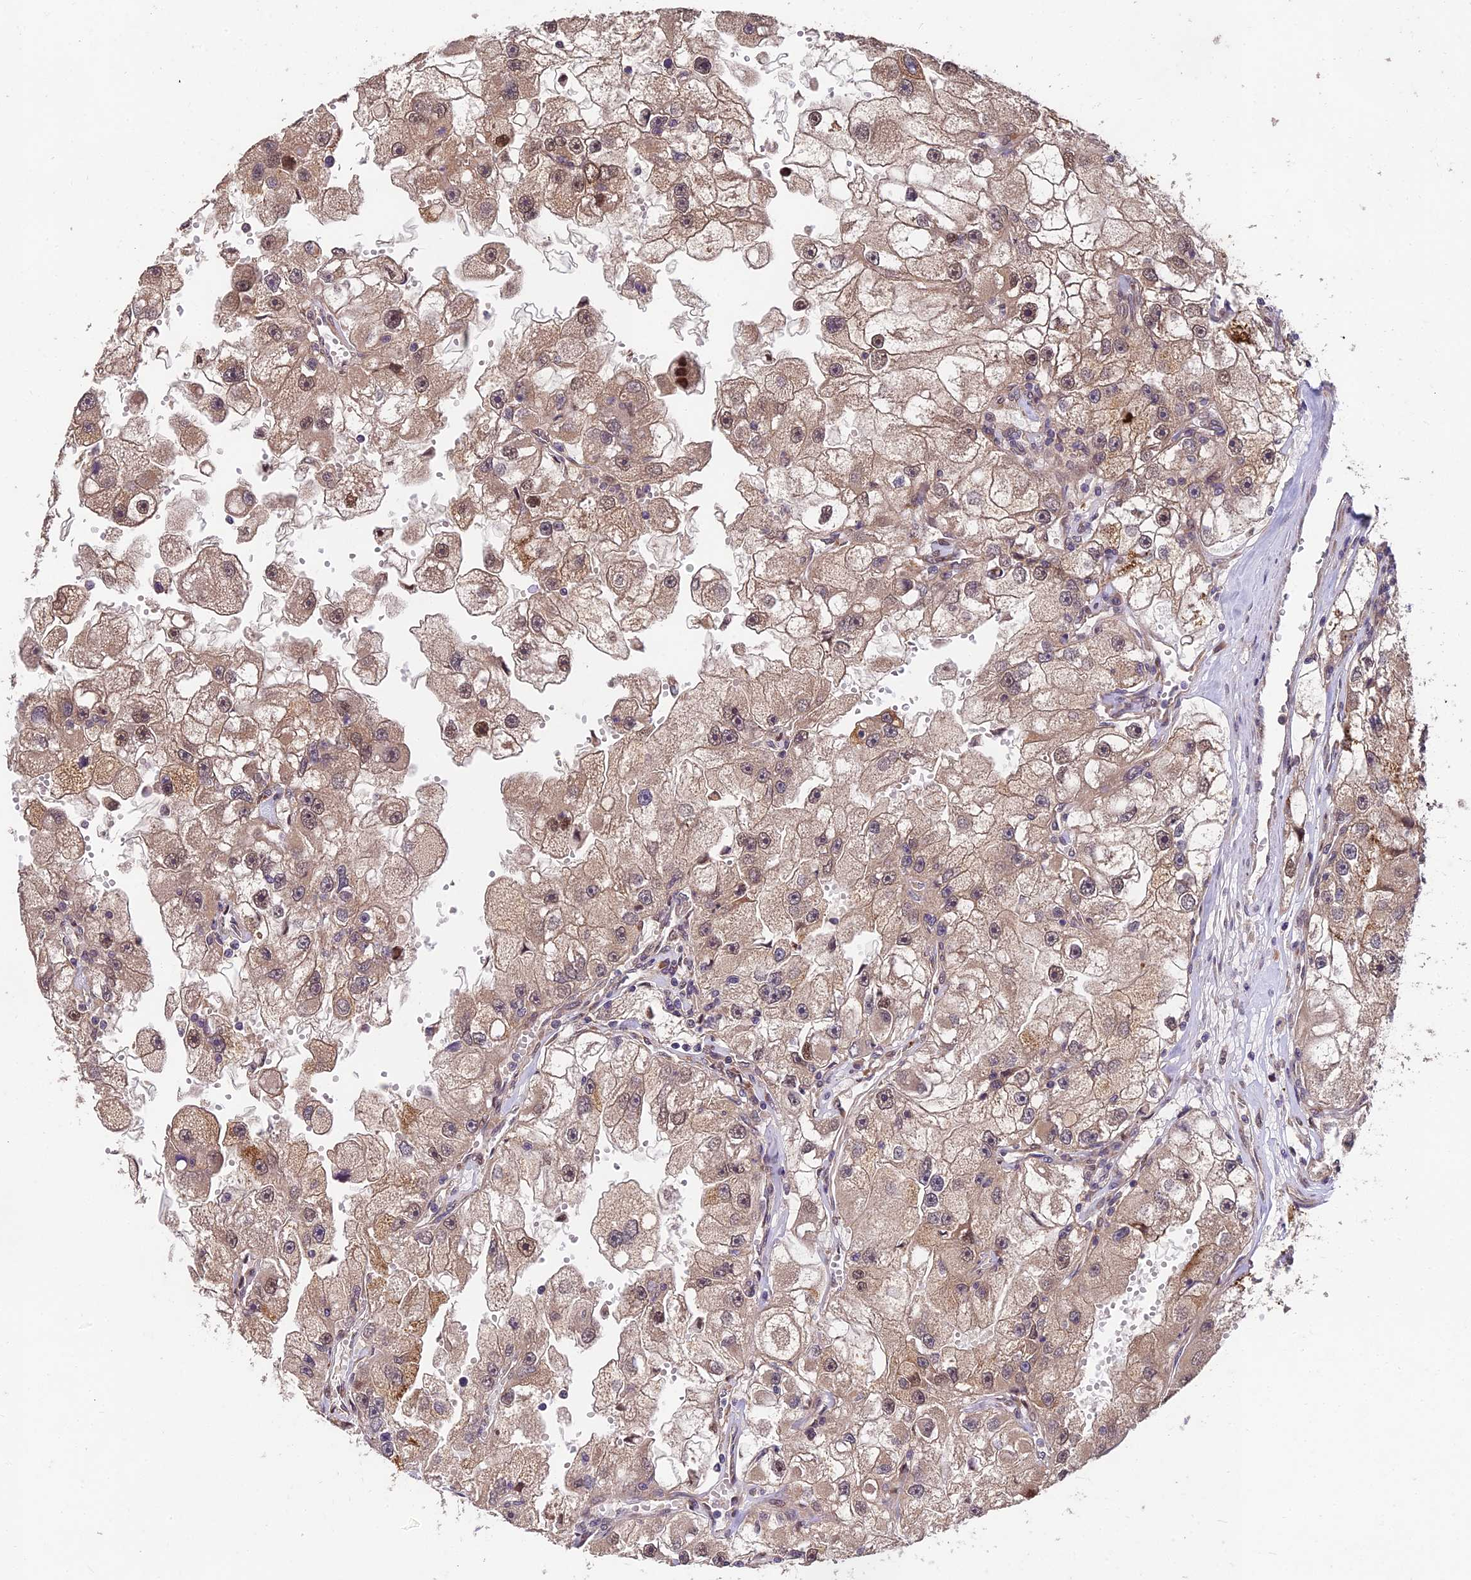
{"staining": {"intensity": "moderate", "quantity": ">75%", "location": "cytoplasmic/membranous,nuclear"}, "tissue": "renal cancer", "cell_type": "Tumor cells", "image_type": "cancer", "snomed": [{"axis": "morphology", "description": "Adenocarcinoma, NOS"}, {"axis": "topography", "description": "Kidney"}], "caption": "Moderate cytoplasmic/membranous and nuclear protein expression is identified in about >75% of tumor cells in renal cancer (adenocarcinoma).", "gene": "MKKS", "patient": {"sex": "male", "age": 63}}